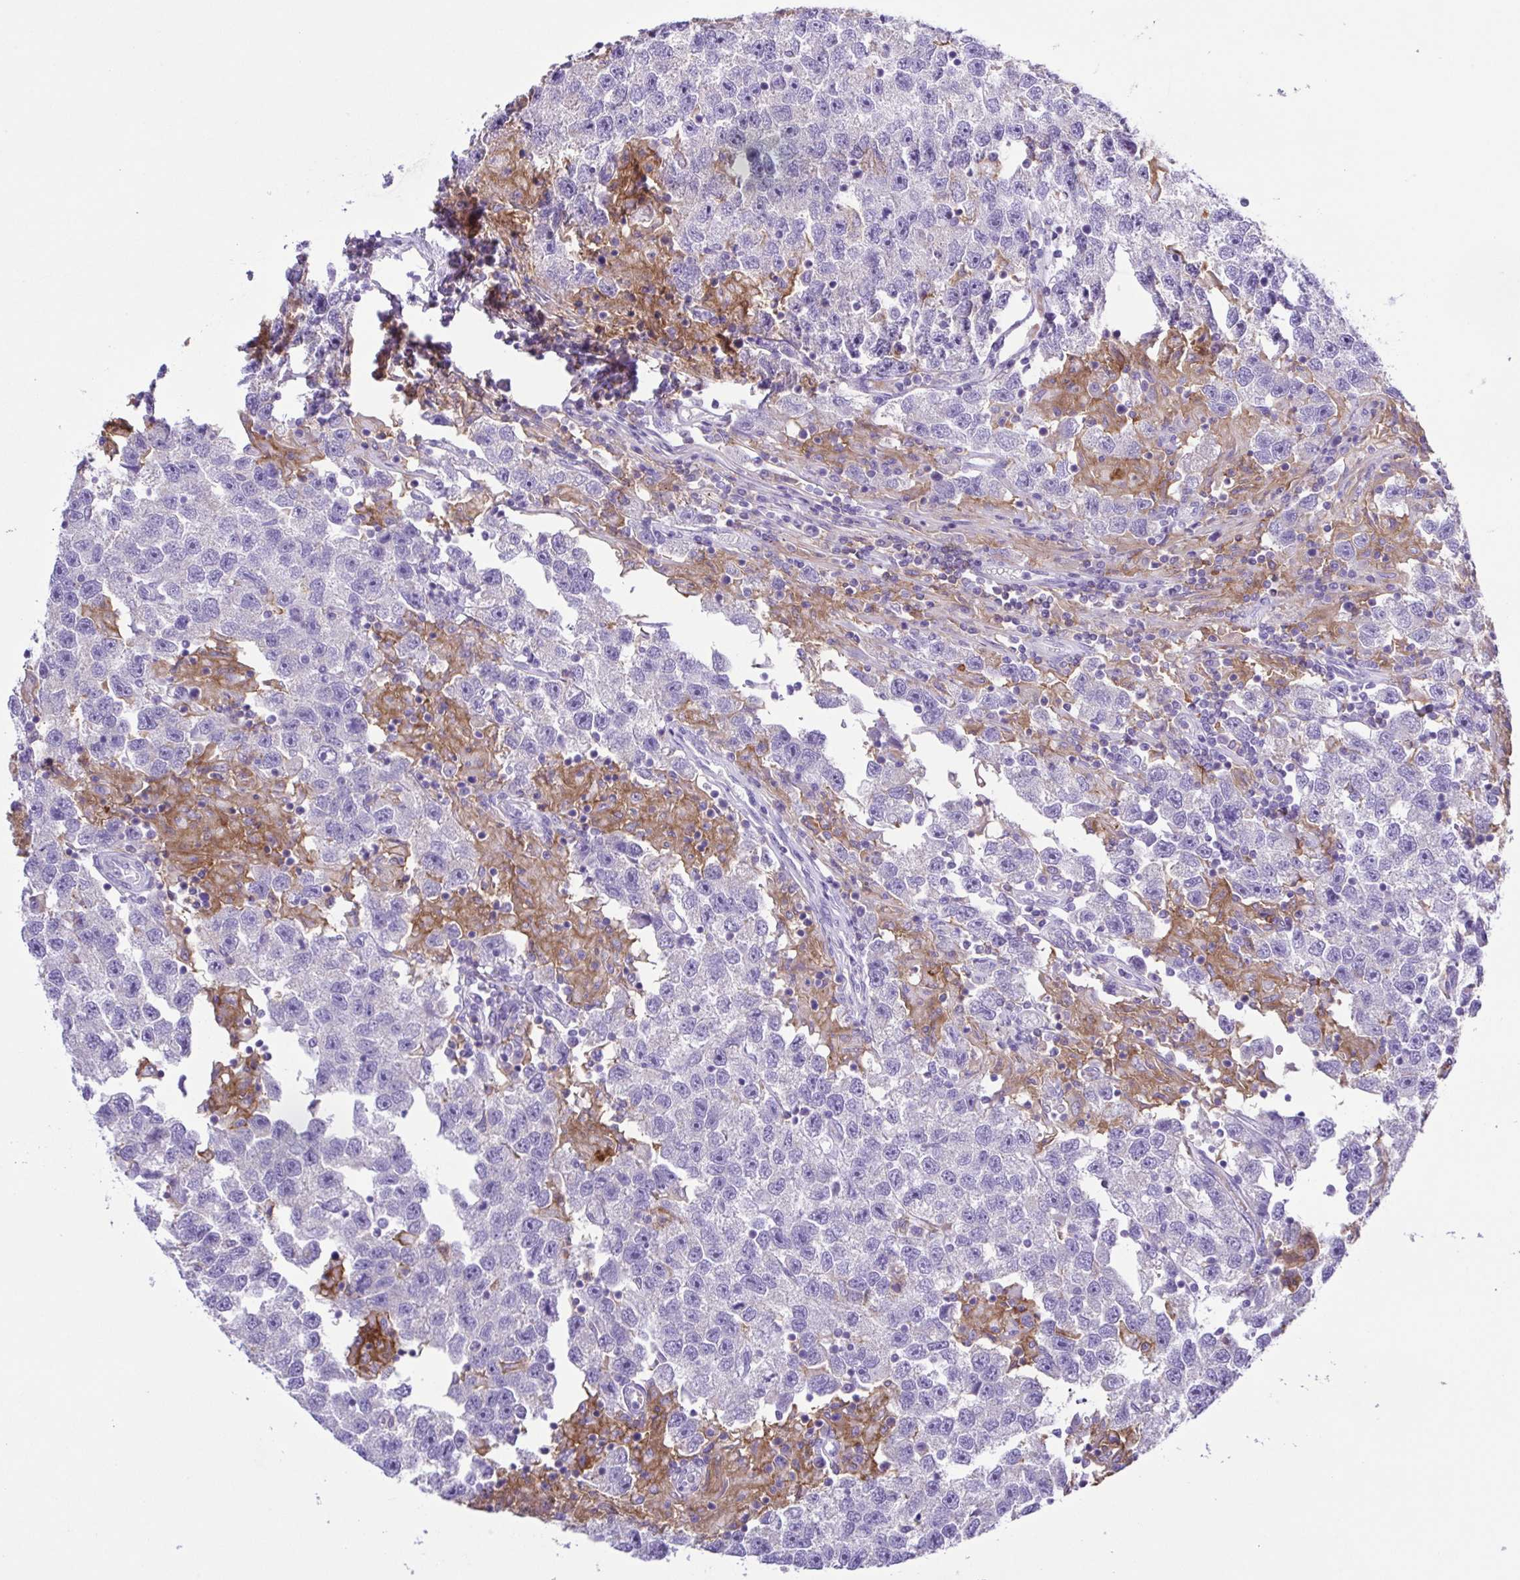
{"staining": {"intensity": "negative", "quantity": "none", "location": "none"}, "tissue": "testis cancer", "cell_type": "Tumor cells", "image_type": "cancer", "snomed": [{"axis": "morphology", "description": "Seminoma, NOS"}, {"axis": "topography", "description": "Testis"}], "caption": "High magnification brightfield microscopy of seminoma (testis) stained with DAB (3,3'-diaminobenzidine) (brown) and counterstained with hematoxylin (blue): tumor cells show no significant positivity.", "gene": "CD72", "patient": {"sex": "male", "age": 26}}